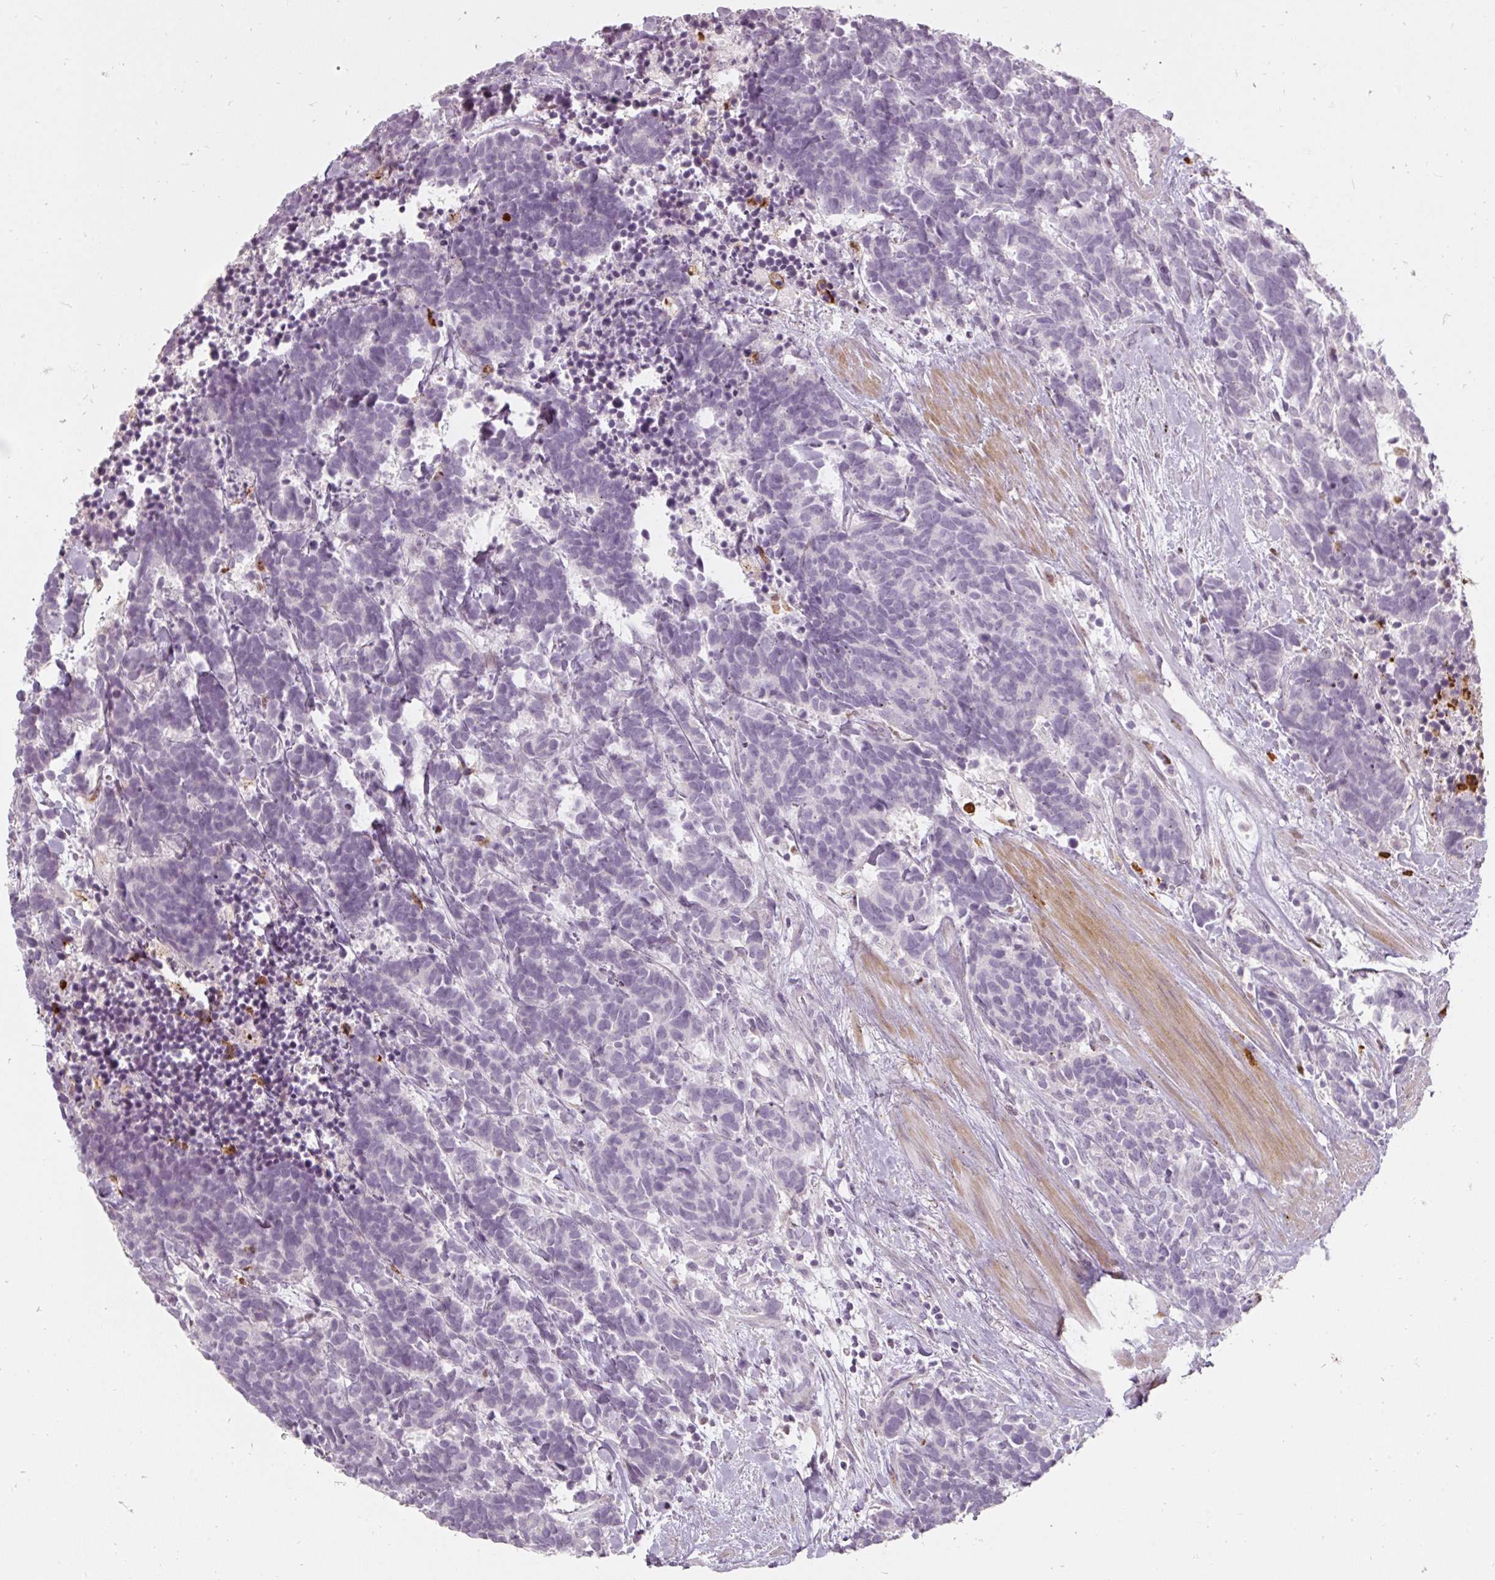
{"staining": {"intensity": "negative", "quantity": "none", "location": "none"}, "tissue": "carcinoid", "cell_type": "Tumor cells", "image_type": "cancer", "snomed": [{"axis": "morphology", "description": "Carcinoma, NOS"}, {"axis": "morphology", "description": "Carcinoid, malignant, NOS"}, {"axis": "topography", "description": "Prostate"}], "caption": "The immunohistochemistry photomicrograph has no significant staining in tumor cells of carcinoma tissue.", "gene": "BIK", "patient": {"sex": "male", "age": 57}}